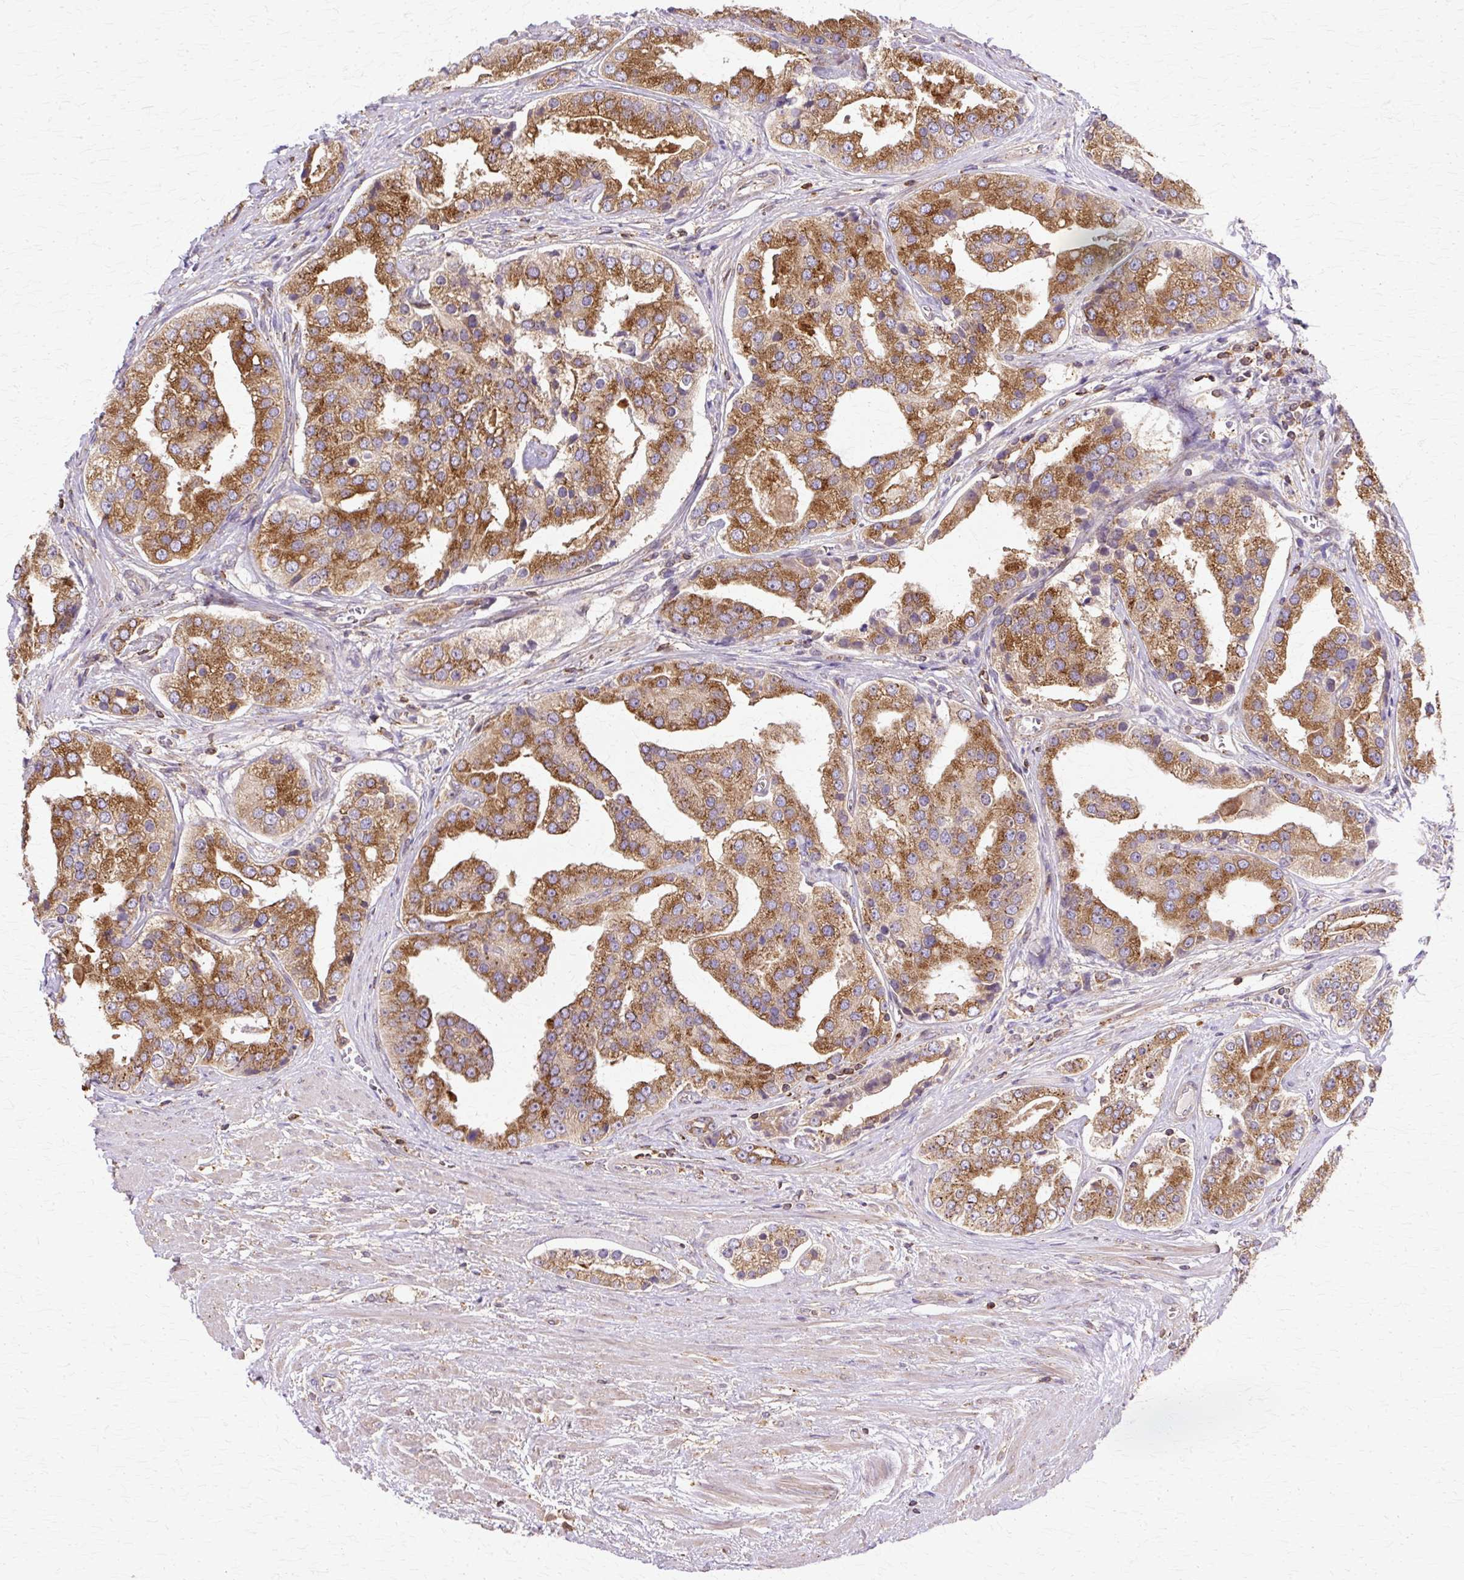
{"staining": {"intensity": "strong", "quantity": ">75%", "location": "cytoplasmic/membranous"}, "tissue": "prostate cancer", "cell_type": "Tumor cells", "image_type": "cancer", "snomed": [{"axis": "morphology", "description": "Adenocarcinoma, High grade"}, {"axis": "topography", "description": "Prostate"}], "caption": "IHC (DAB) staining of high-grade adenocarcinoma (prostate) demonstrates strong cytoplasmic/membranous protein positivity in approximately >75% of tumor cells.", "gene": "COPB1", "patient": {"sex": "male", "age": 71}}